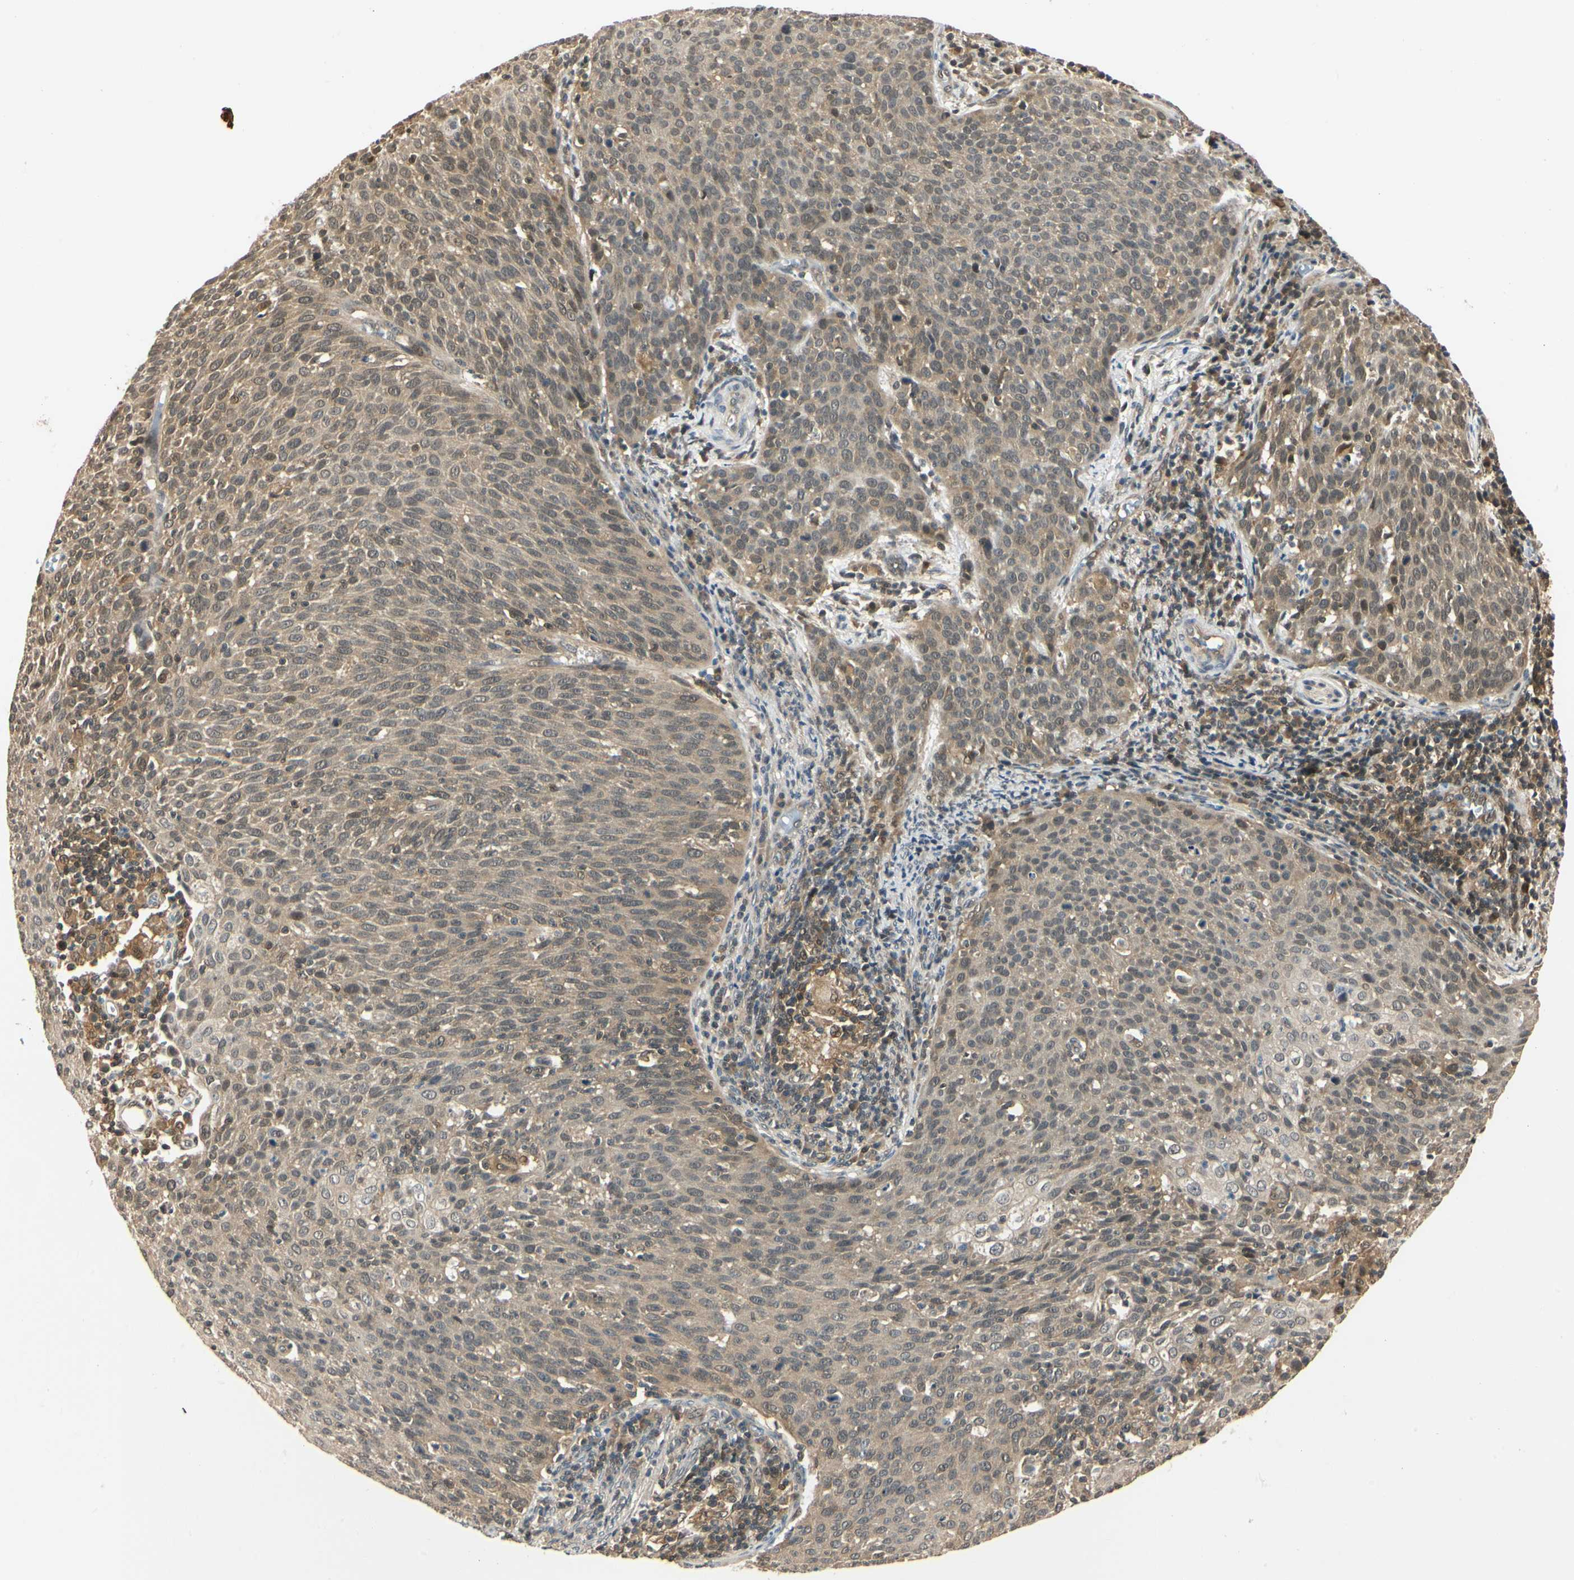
{"staining": {"intensity": "moderate", "quantity": ">75%", "location": "cytoplasmic/membranous,nuclear"}, "tissue": "cervical cancer", "cell_type": "Tumor cells", "image_type": "cancer", "snomed": [{"axis": "morphology", "description": "Squamous cell carcinoma, NOS"}, {"axis": "topography", "description": "Cervix"}], "caption": "This image displays immunohistochemistry (IHC) staining of human squamous cell carcinoma (cervical), with medium moderate cytoplasmic/membranous and nuclear staining in about >75% of tumor cells.", "gene": "UBE2Z", "patient": {"sex": "female", "age": 38}}